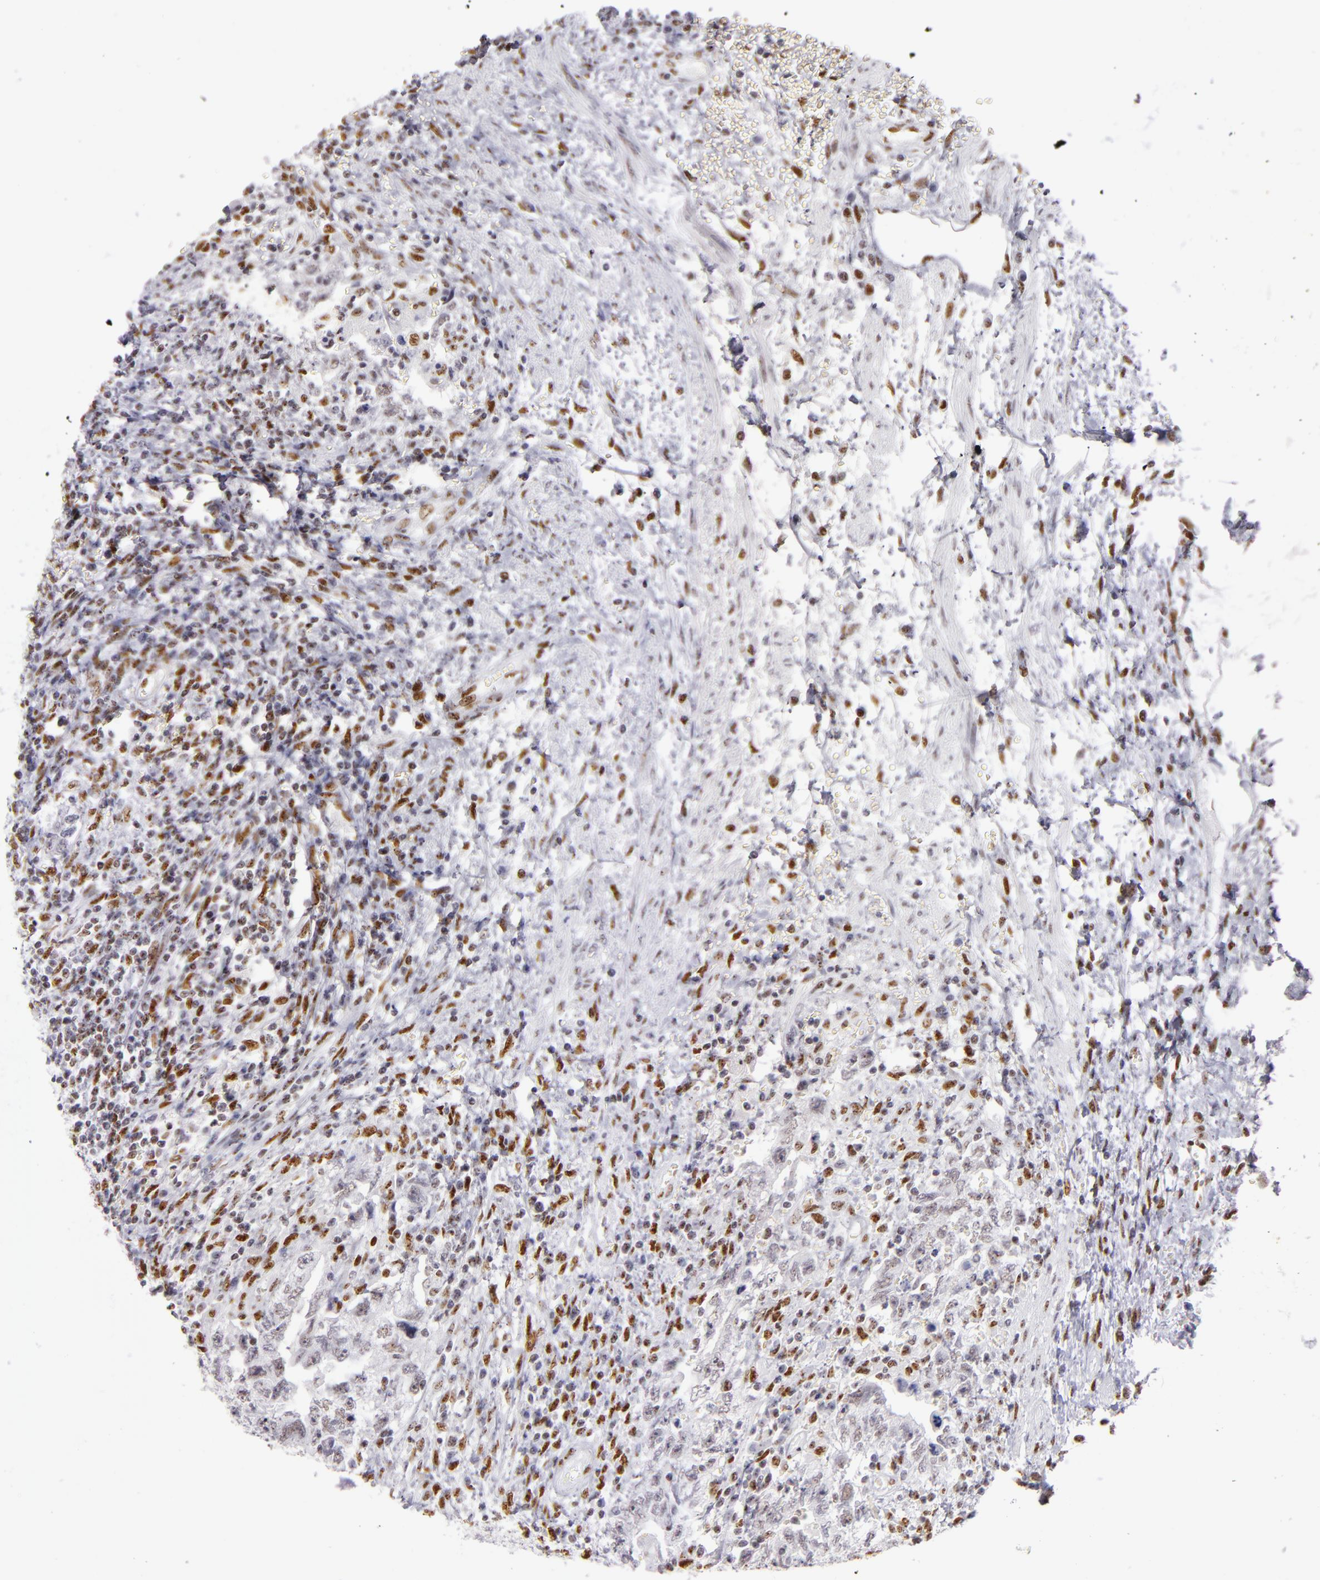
{"staining": {"intensity": "strong", "quantity": "25%-75%", "location": "nuclear"}, "tissue": "testis cancer", "cell_type": "Tumor cells", "image_type": "cancer", "snomed": [{"axis": "morphology", "description": "Carcinoma, Embryonal, NOS"}, {"axis": "topography", "description": "Testis"}], "caption": "Approximately 25%-75% of tumor cells in testis embryonal carcinoma display strong nuclear protein staining as visualized by brown immunohistochemical staining.", "gene": "TOP3A", "patient": {"sex": "male", "age": 26}}